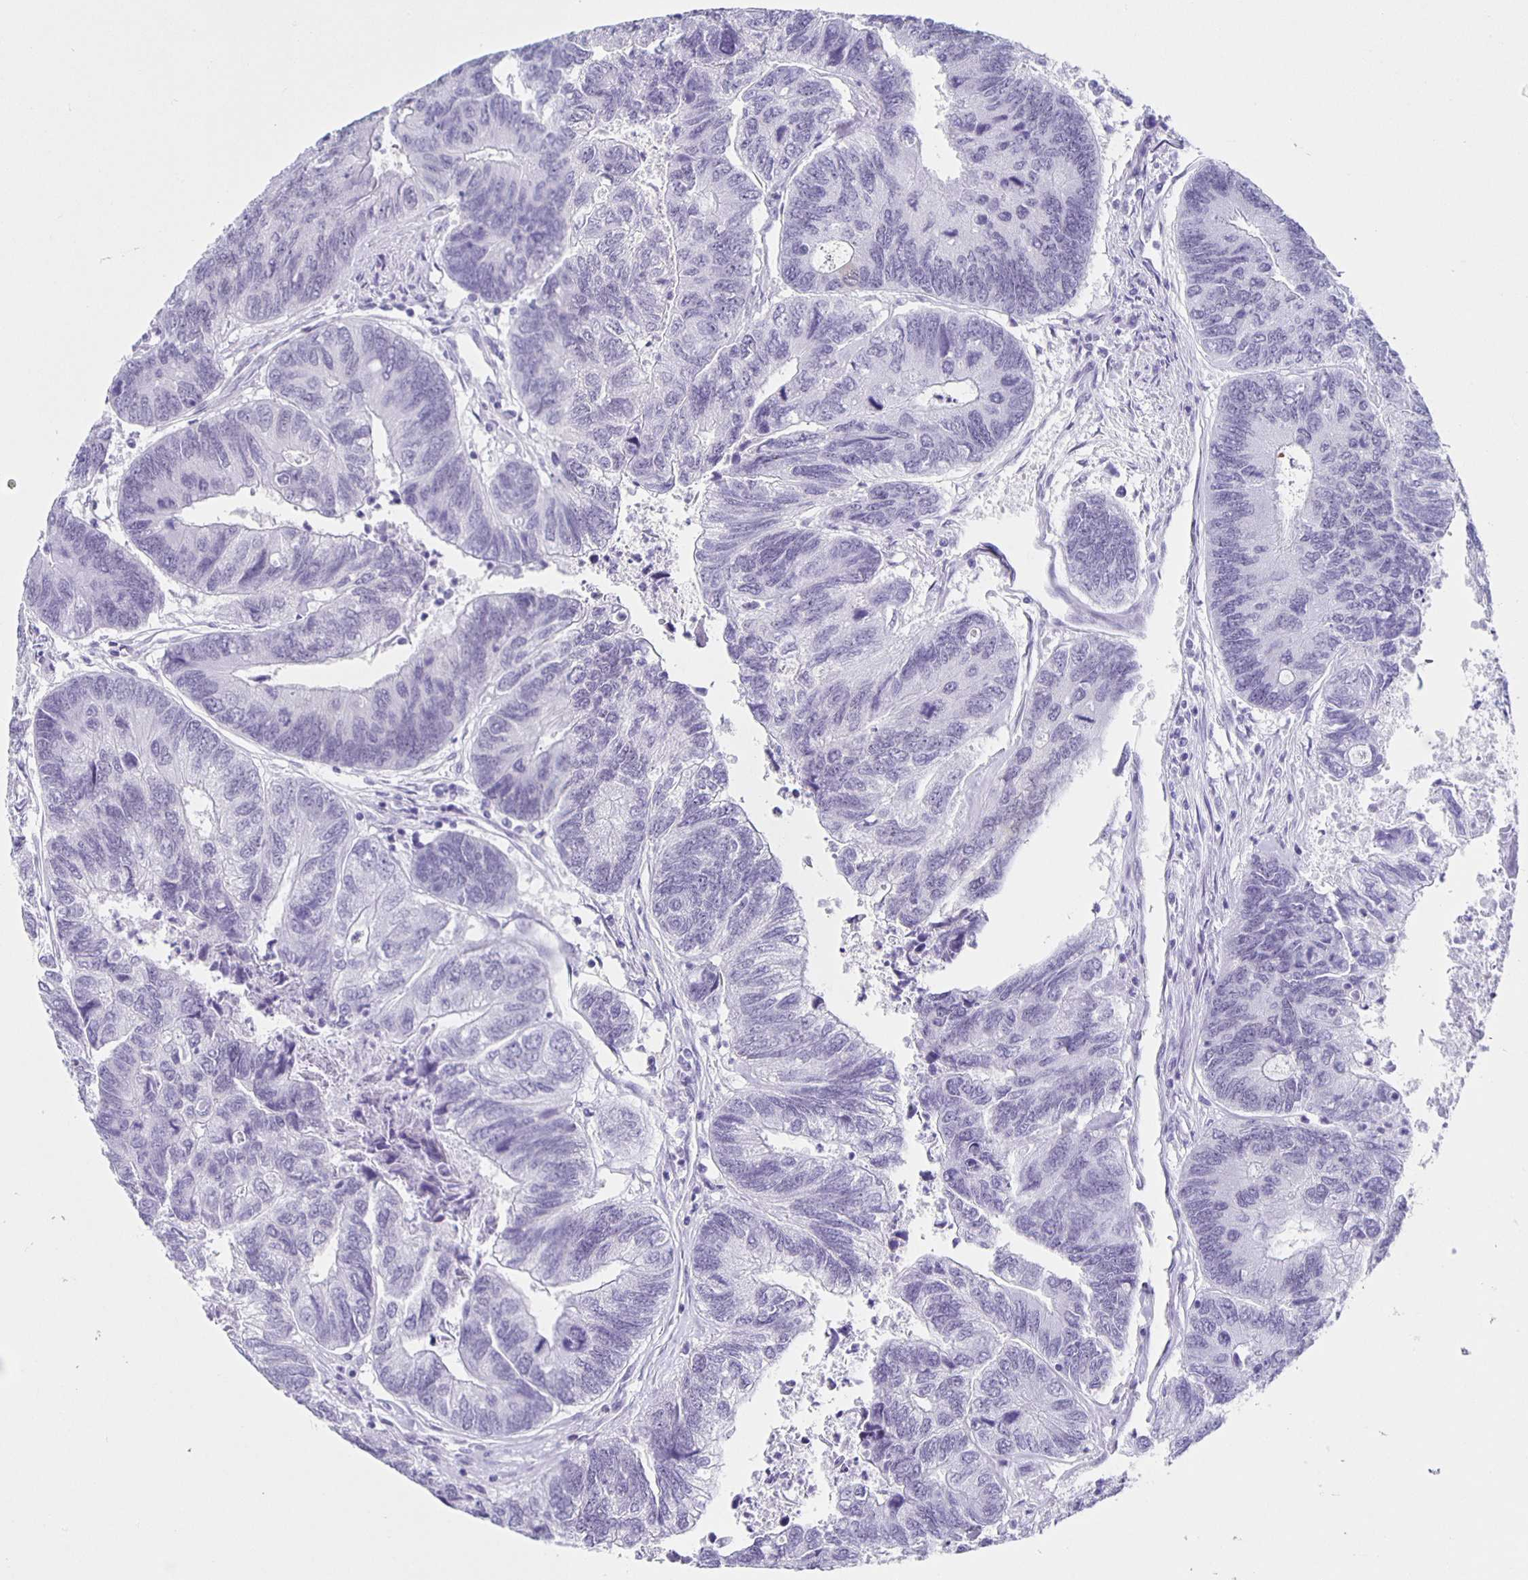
{"staining": {"intensity": "negative", "quantity": "none", "location": "none"}, "tissue": "colorectal cancer", "cell_type": "Tumor cells", "image_type": "cancer", "snomed": [{"axis": "morphology", "description": "Adenocarcinoma, NOS"}, {"axis": "topography", "description": "Colon"}], "caption": "There is no significant staining in tumor cells of adenocarcinoma (colorectal). (DAB IHC, high magnification).", "gene": "TPPP", "patient": {"sex": "female", "age": 67}}